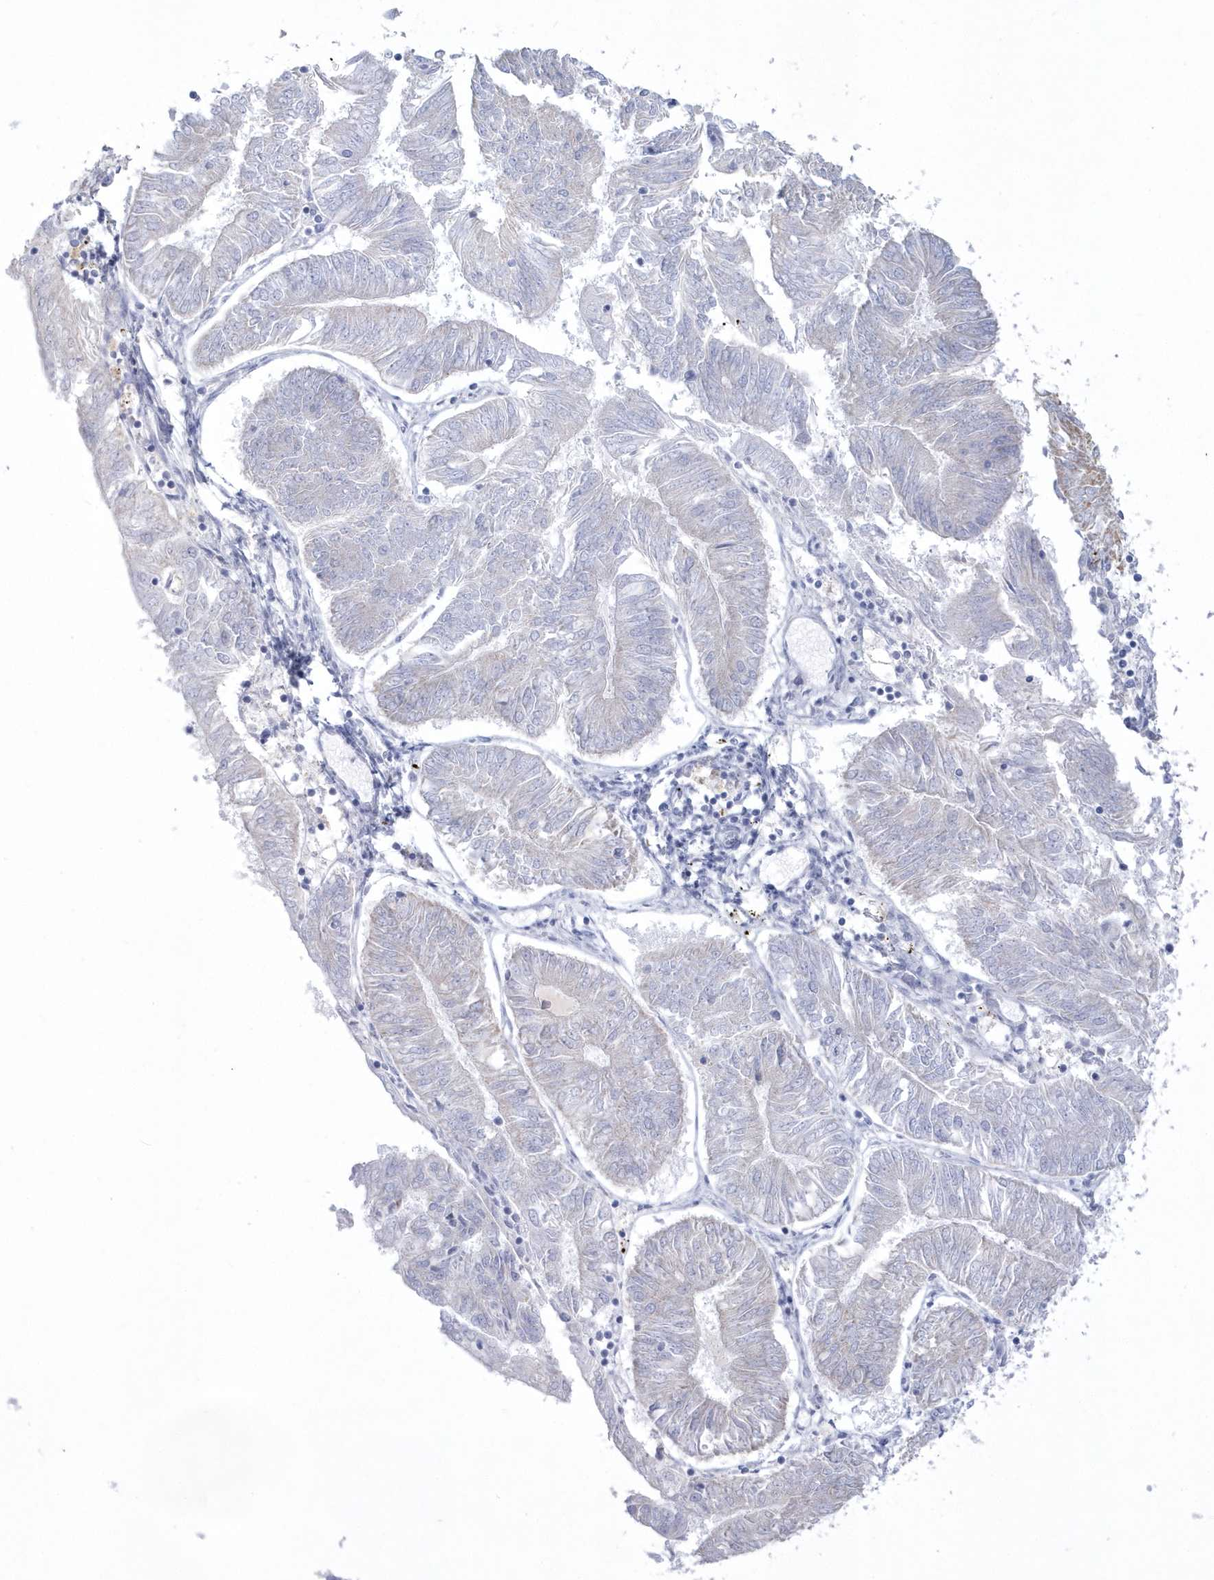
{"staining": {"intensity": "negative", "quantity": "none", "location": "none"}, "tissue": "endometrial cancer", "cell_type": "Tumor cells", "image_type": "cancer", "snomed": [{"axis": "morphology", "description": "Adenocarcinoma, NOS"}, {"axis": "topography", "description": "Endometrium"}], "caption": "The histopathology image reveals no significant expression in tumor cells of endometrial adenocarcinoma.", "gene": "WDR27", "patient": {"sex": "female", "age": 58}}